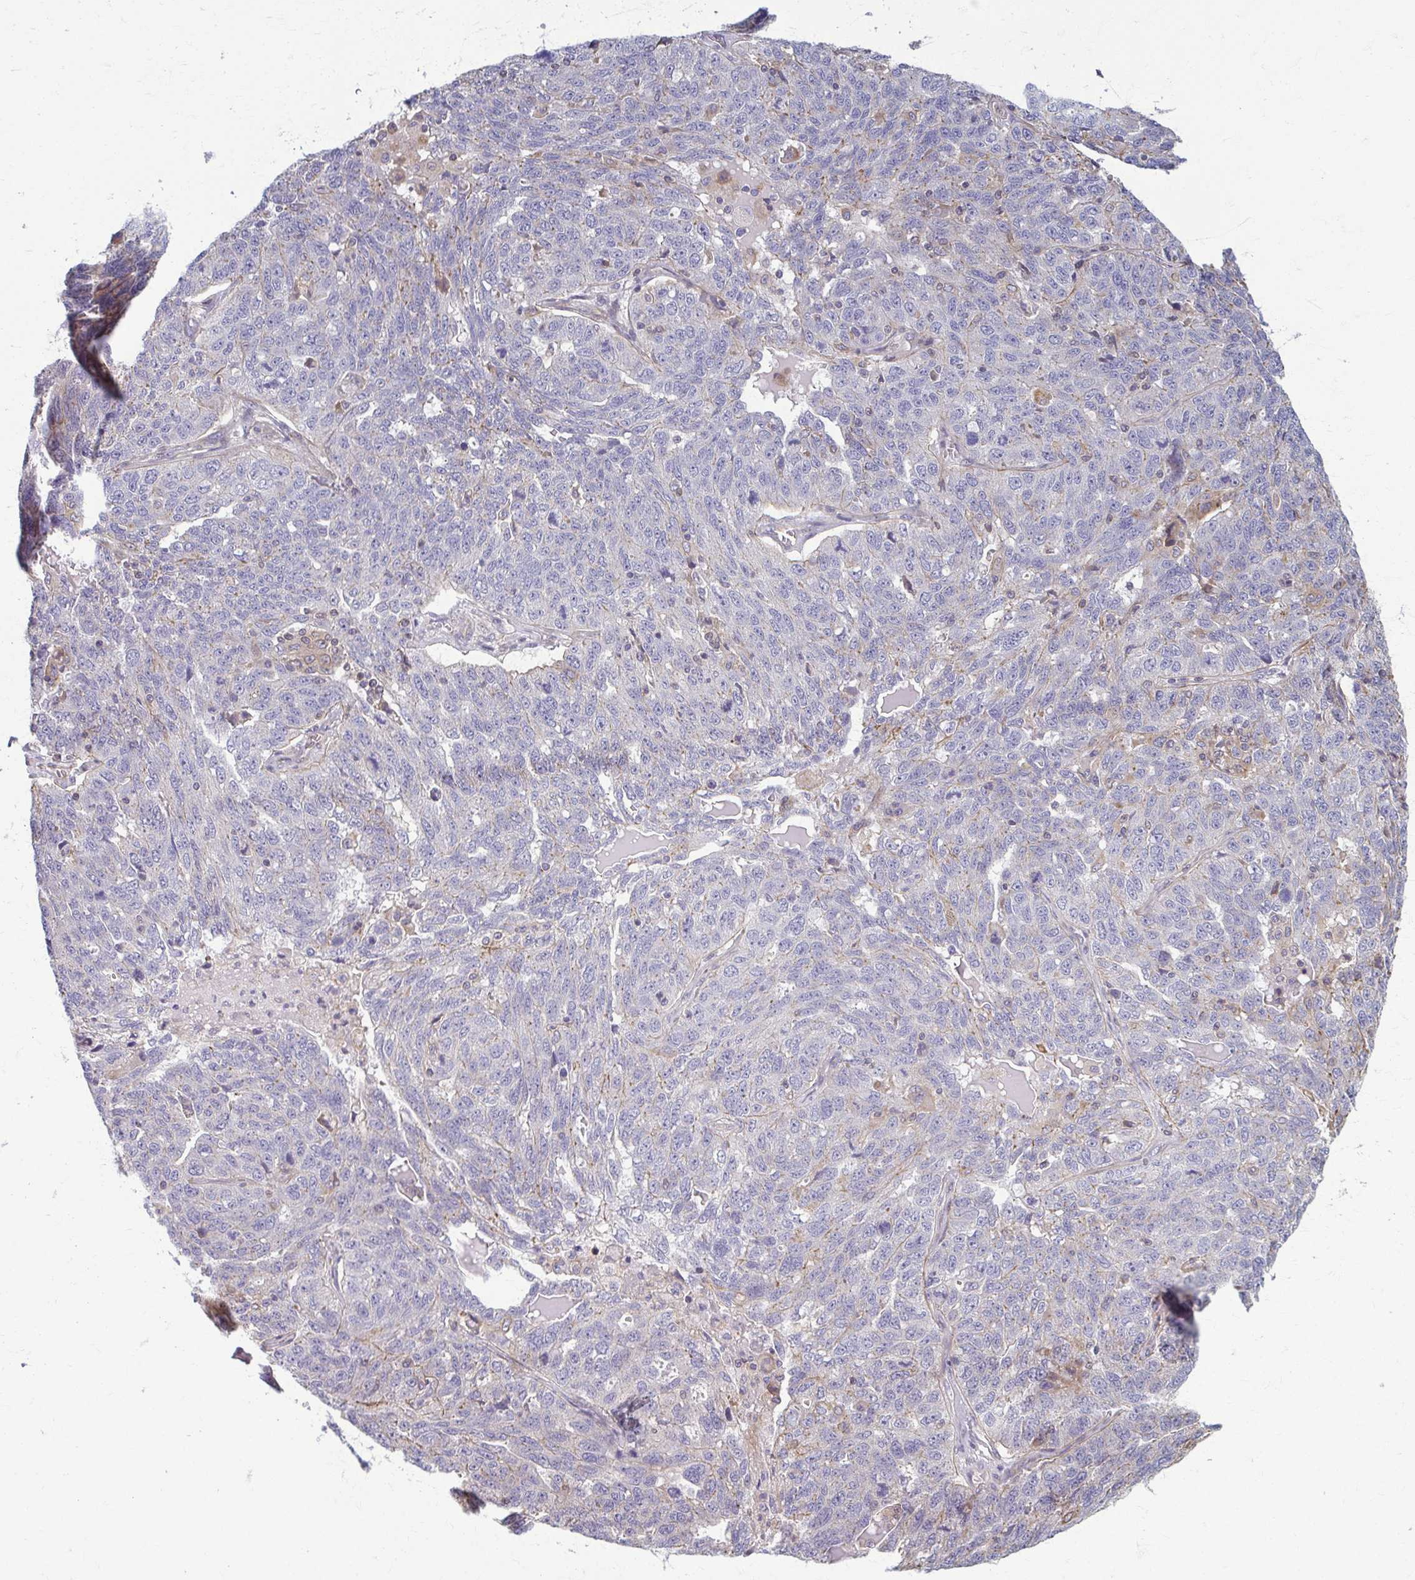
{"staining": {"intensity": "negative", "quantity": "none", "location": "none"}, "tissue": "ovarian cancer", "cell_type": "Tumor cells", "image_type": "cancer", "snomed": [{"axis": "morphology", "description": "Cystadenocarcinoma, serous, NOS"}, {"axis": "topography", "description": "Ovary"}], "caption": "Ovarian cancer (serous cystadenocarcinoma) stained for a protein using immunohistochemistry (IHC) shows no staining tumor cells.", "gene": "EID2B", "patient": {"sex": "female", "age": 71}}